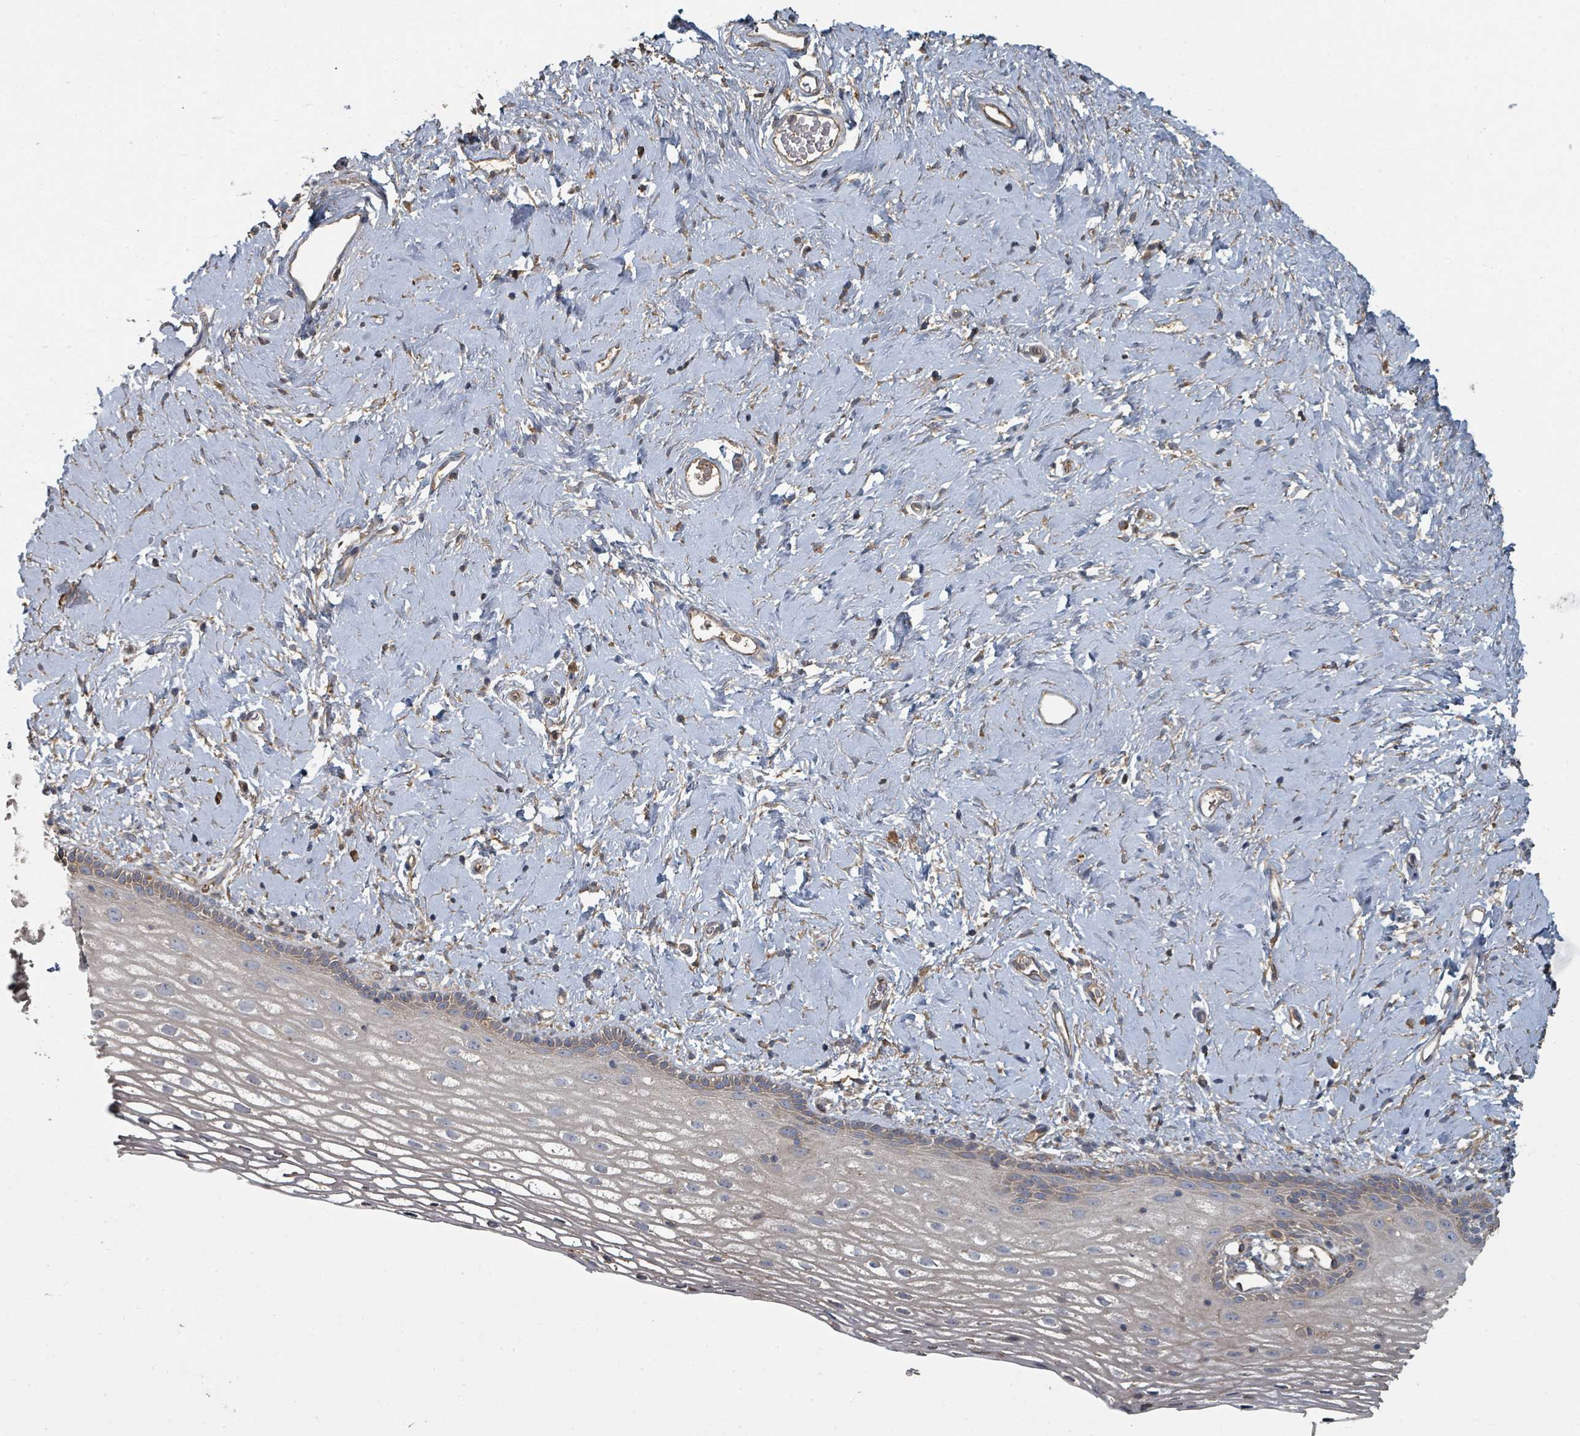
{"staining": {"intensity": "negative", "quantity": "none", "location": "none"}, "tissue": "vagina", "cell_type": "Squamous epithelial cells", "image_type": "normal", "snomed": [{"axis": "morphology", "description": "Normal tissue, NOS"}, {"axis": "morphology", "description": "Adenocarcinoma, NOS"}, {"axis": "topography", "description": "Rectum"}, {"axis": "topography", "description": "Vagina"}], "caption": "This is a micrograph of IHC staining of unremarkable vagina, which shows no expression in squamous epithelial cells.", "gene": "WDFY1", "patient": {"sex": "female", "age": 71}}